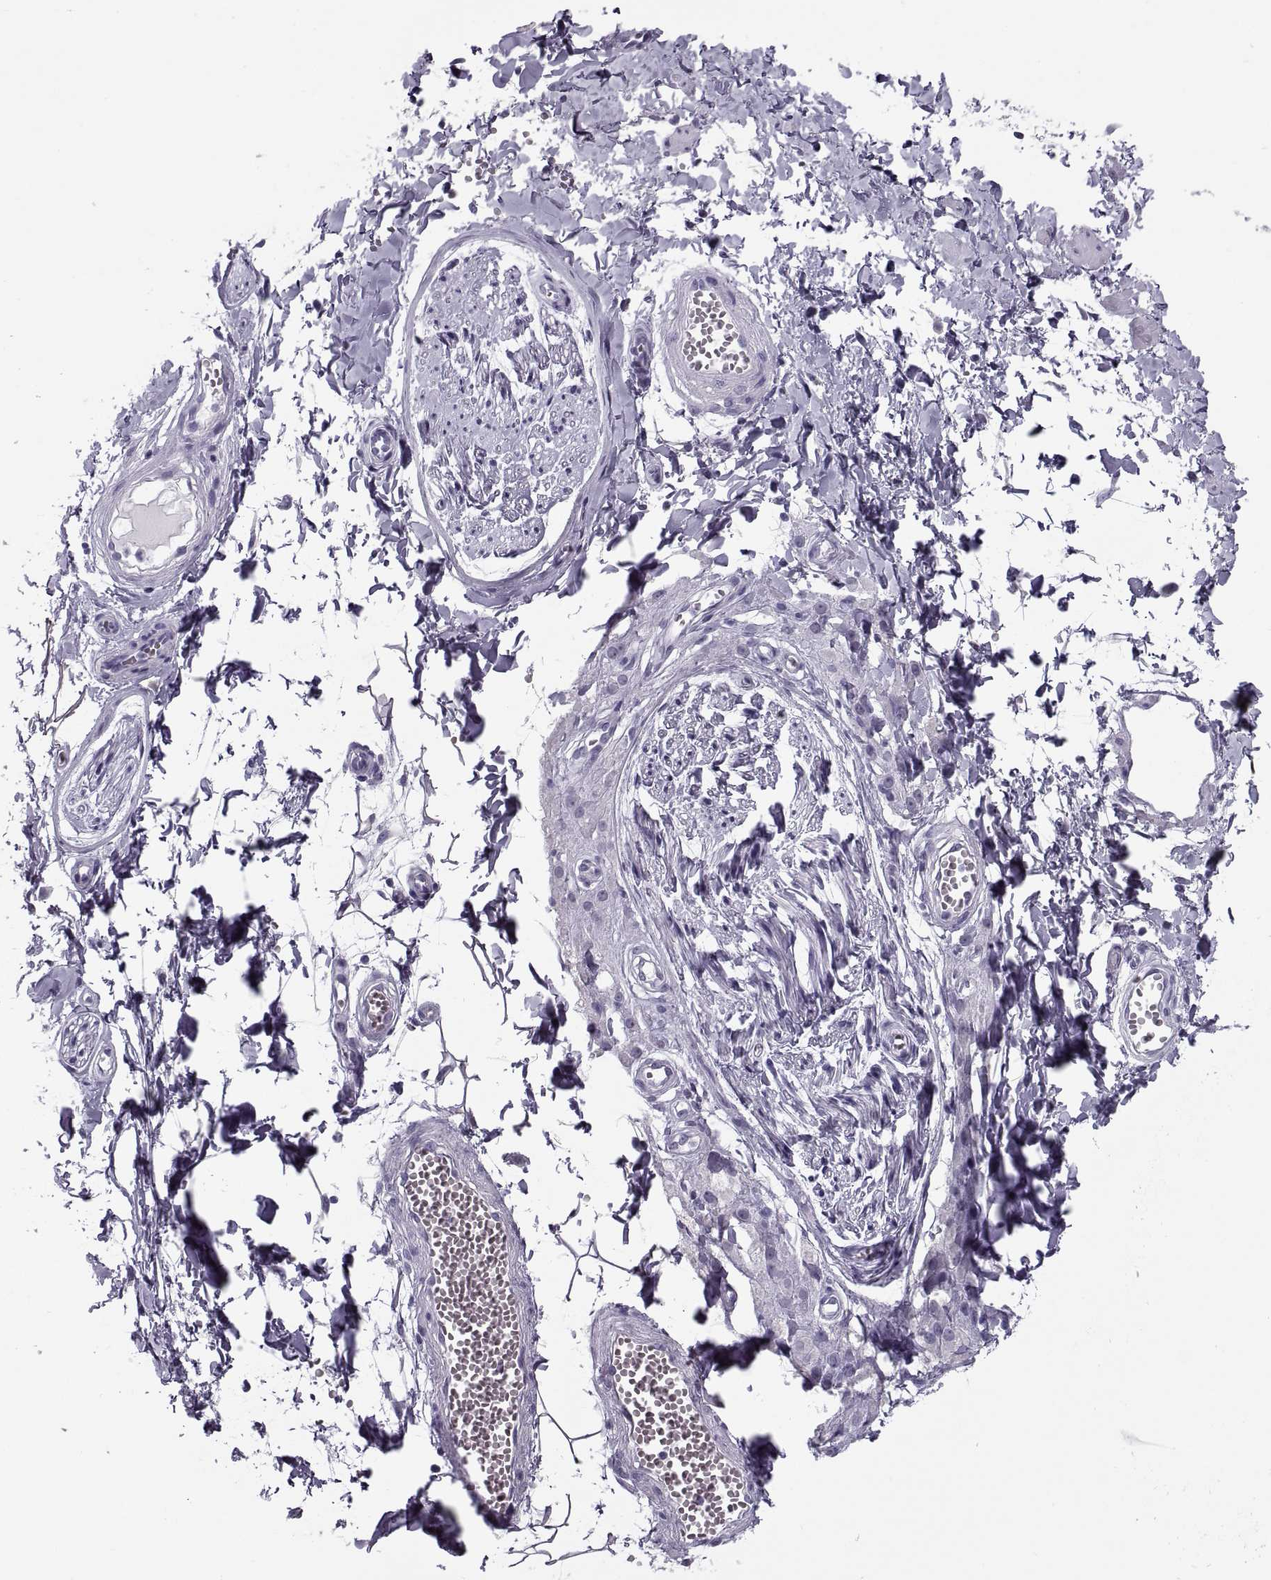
{"staining": {"intensity": "negative", "quantity": "none", "location": "none"}, "tissue": "adipose tissue", "cell_type": "Adipocytes", "image_type": "normal", "snomed": [{"axis": "morphology", "description": "Normal tissue, NOS"}, {"axis": "topography", "description": "Smooth muscle"}, {"axis": "topography", "description": "Peripheral nerve tissue"}], "caption": "Immunohistochemistry micrograph of unremarkable adipose tissue: adipose tissue stained with DAB displays no significant protein expression in adipocytes. Brightfield microscopy of immunohistochemistry stained with DAB (3,3'-diaminobenzidine) (brown) and hematoxylin (blue), captured at high magnification.", "gene": "RLBP1", "patient": {"sex": "male", "age": 22}}